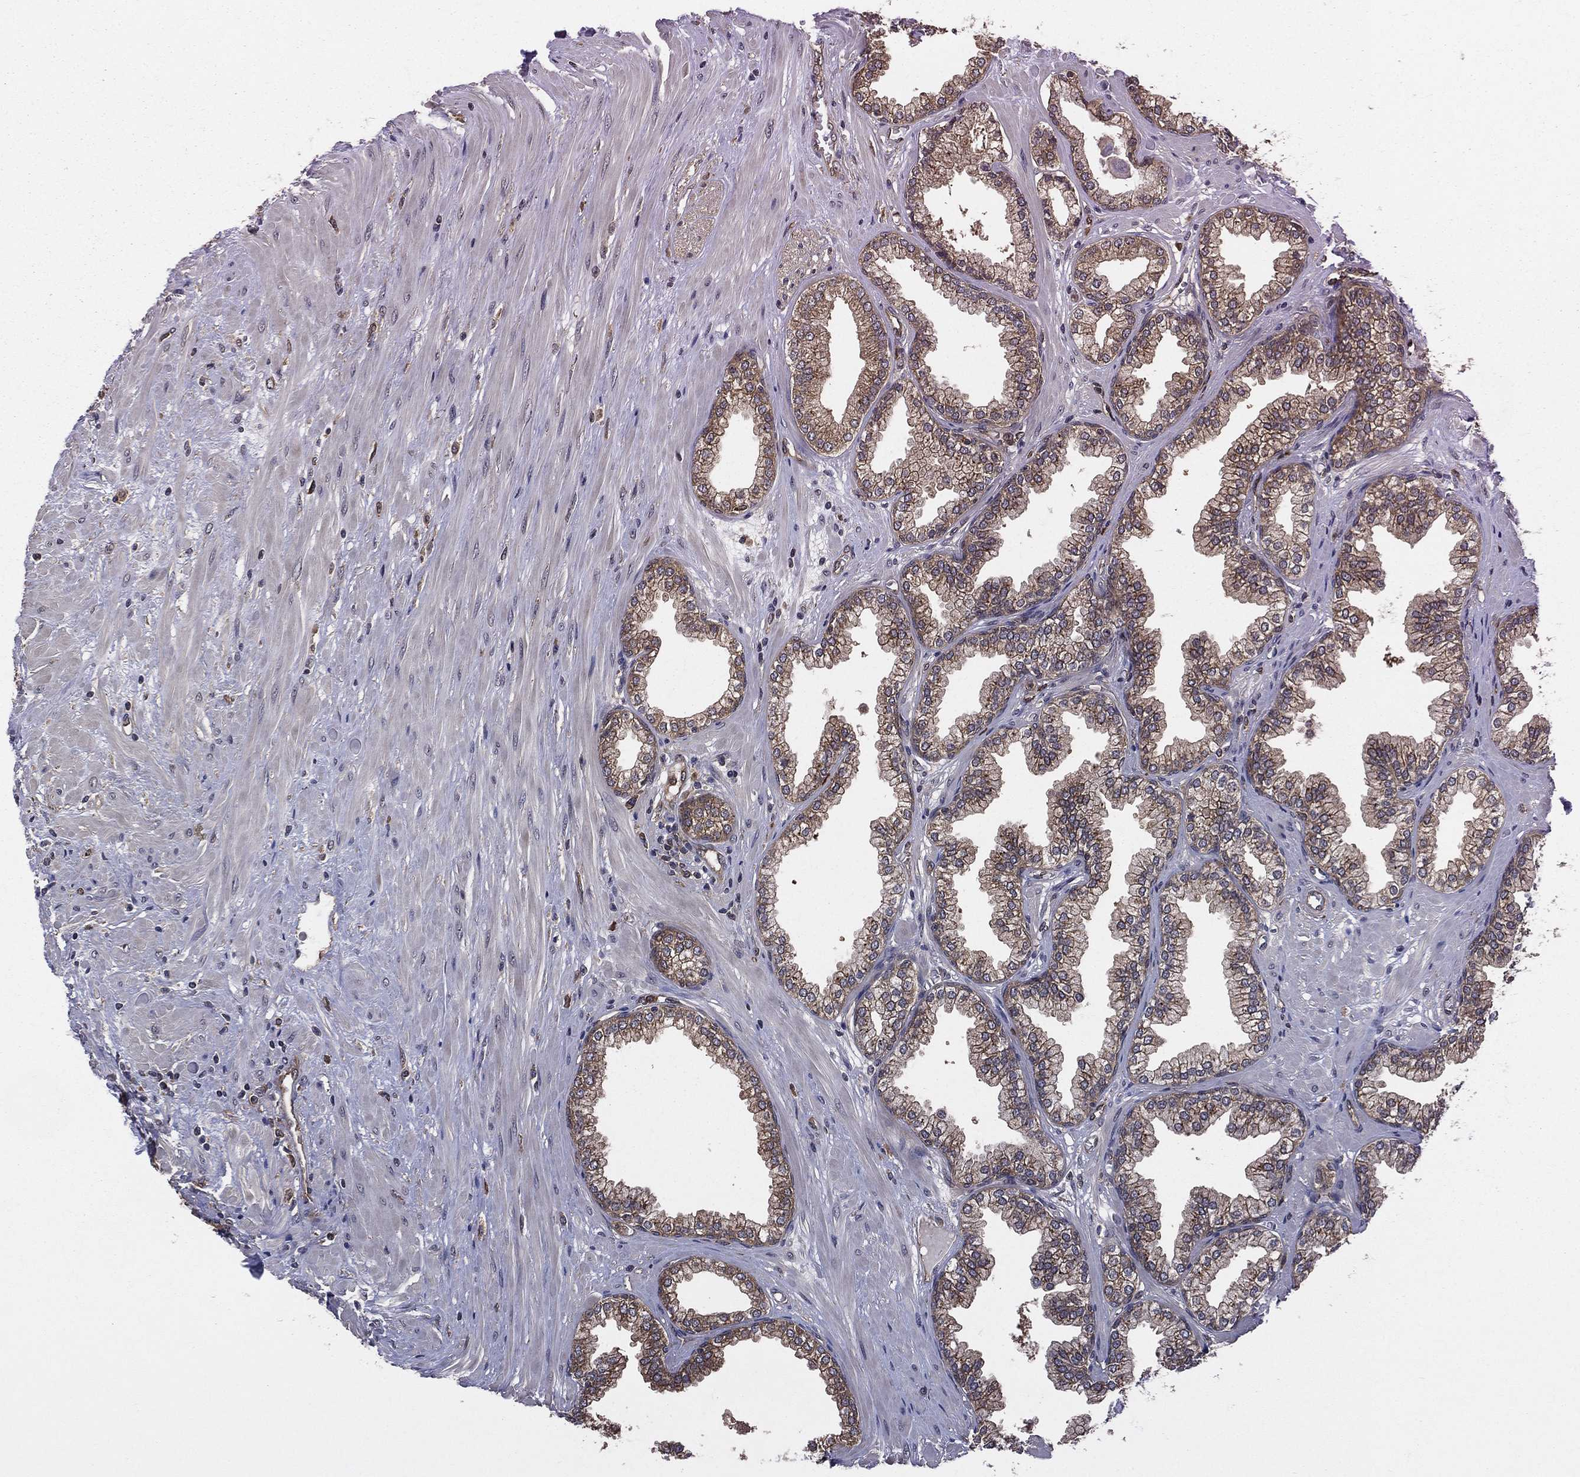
{"staining": {"intensity": "strong", "quantity": "<25%", "location": "cytoplasmic/membranous"}, "tissue": "prostate", "cell_type": "Glandular cells", "image_type": "normal", "snomed": [{"axis": "morphology", "description": "Normal tissue, NOS"}, {"axis": "topography", "description": "Prostate"}], "caption": "Protein staining by immunohistochemistry (IHC) exhibits strong cytoplasmic/membranous expression in approximately <25% of glandular cells in benign prostate.", "gene": "CERT1", "patient": {"sex": "male", "age": 64}}